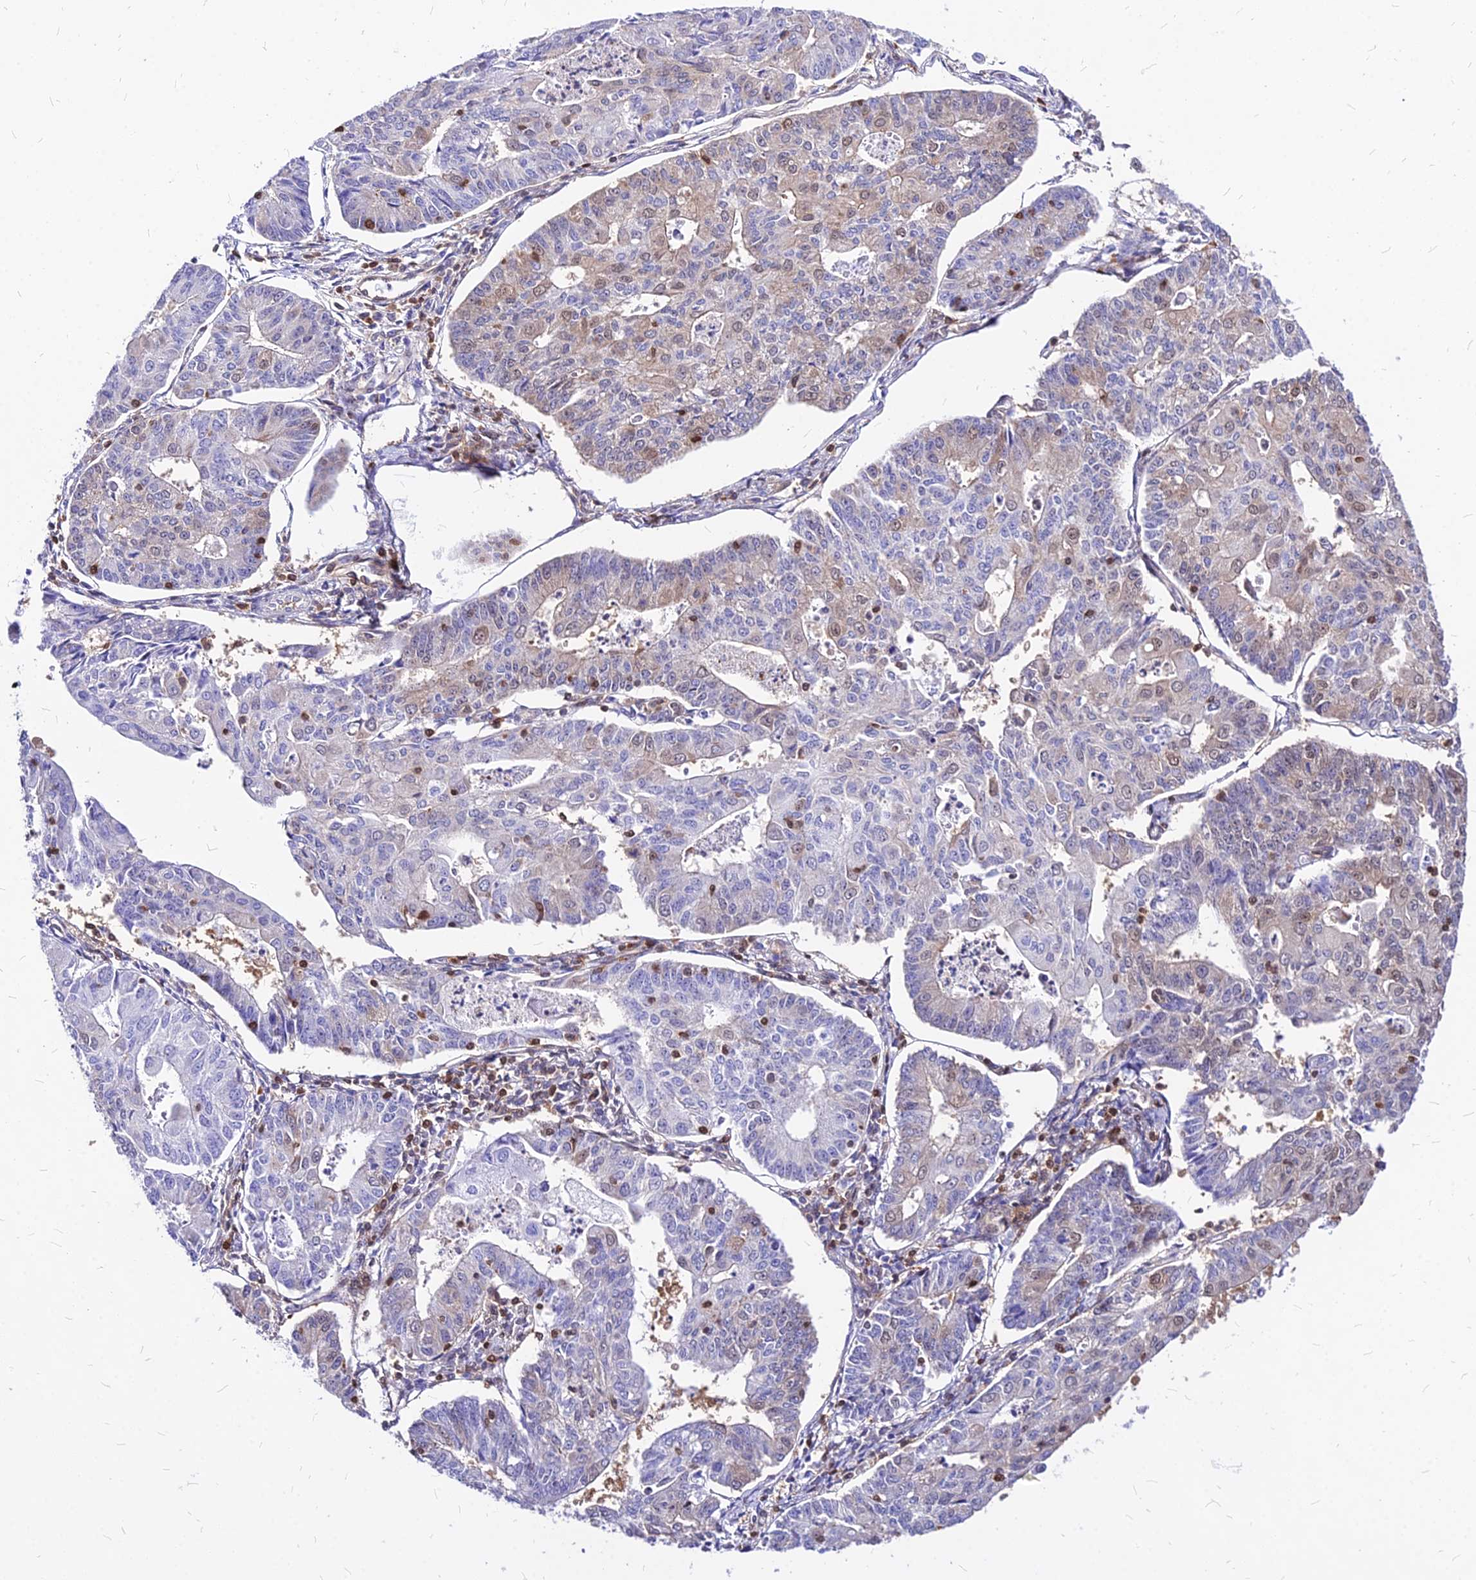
{"staining": {"intensity": "weak", "quantity": "<25%", "location": "nuclear"}, "tissue": "endometrial cancer", "cell_type": "Tumor cells", "image_type": "cancer", "snomed": [{"axis": "morphology", "description": "Adenocarcinoma, NOS"}, {"axis": "topography", "description": "Endometrium"}], "caption": "A photomicrograph of human endometrial adenocarcinoma is negative for staining in tumor cells. Brightfield microscopy of immunohistochemistry (IHC) stained with DAB (3,3'-diaminobenzidine) (brown) and hematoxylin (blue), captured at high magnification.", "gene": "PAXX", "patient": {"sex": "female", "age": 56}}